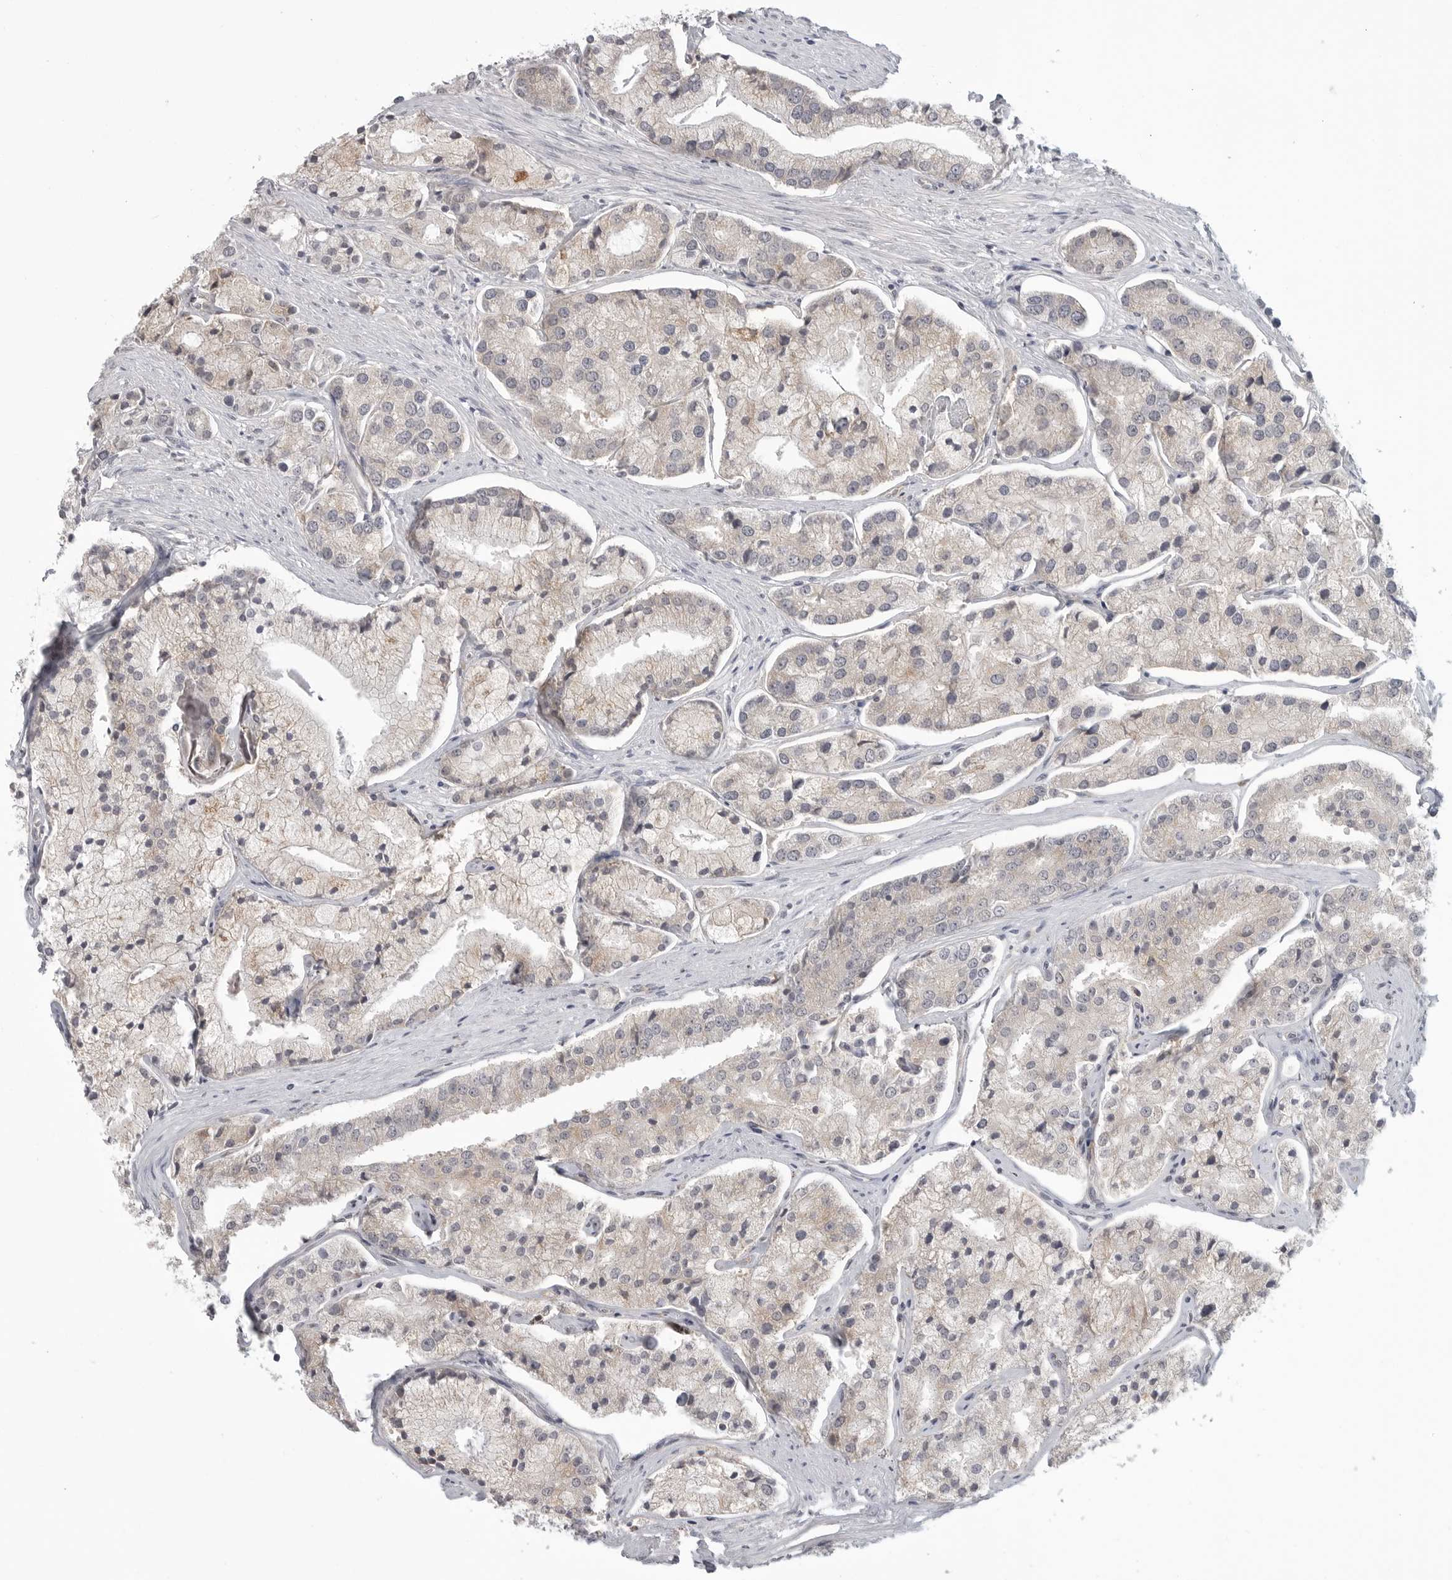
{"staining": {"intensity": "weak", "quantity": "25%-75%", "location": "cytoplasmic/membranous"}, "tissue": "prostate cancer", "cell_type": "Tumor cells", "image_type": "cancer", "snomed": [{"axis": "morphology", "description": "Adenocarcinoma, High grade"}, {"axis": "topography", "description": "Prostate"}], "caption": "Immunohistochemistry staining of prostate cancer, which displays low levels of weak cytoplasmic/membranous staining in approximately 25%-75% of tumor cells indicating weak cytoplasmic/membranous protein positivity. The staining was performed using DAB (3,3'-diaminobenzidine) (brown) for protein detection and nuclei were counterstained in hematoxylin (blue).", "gene": "IFNGR1", "patient": {"sex": "male", "age": 50}}